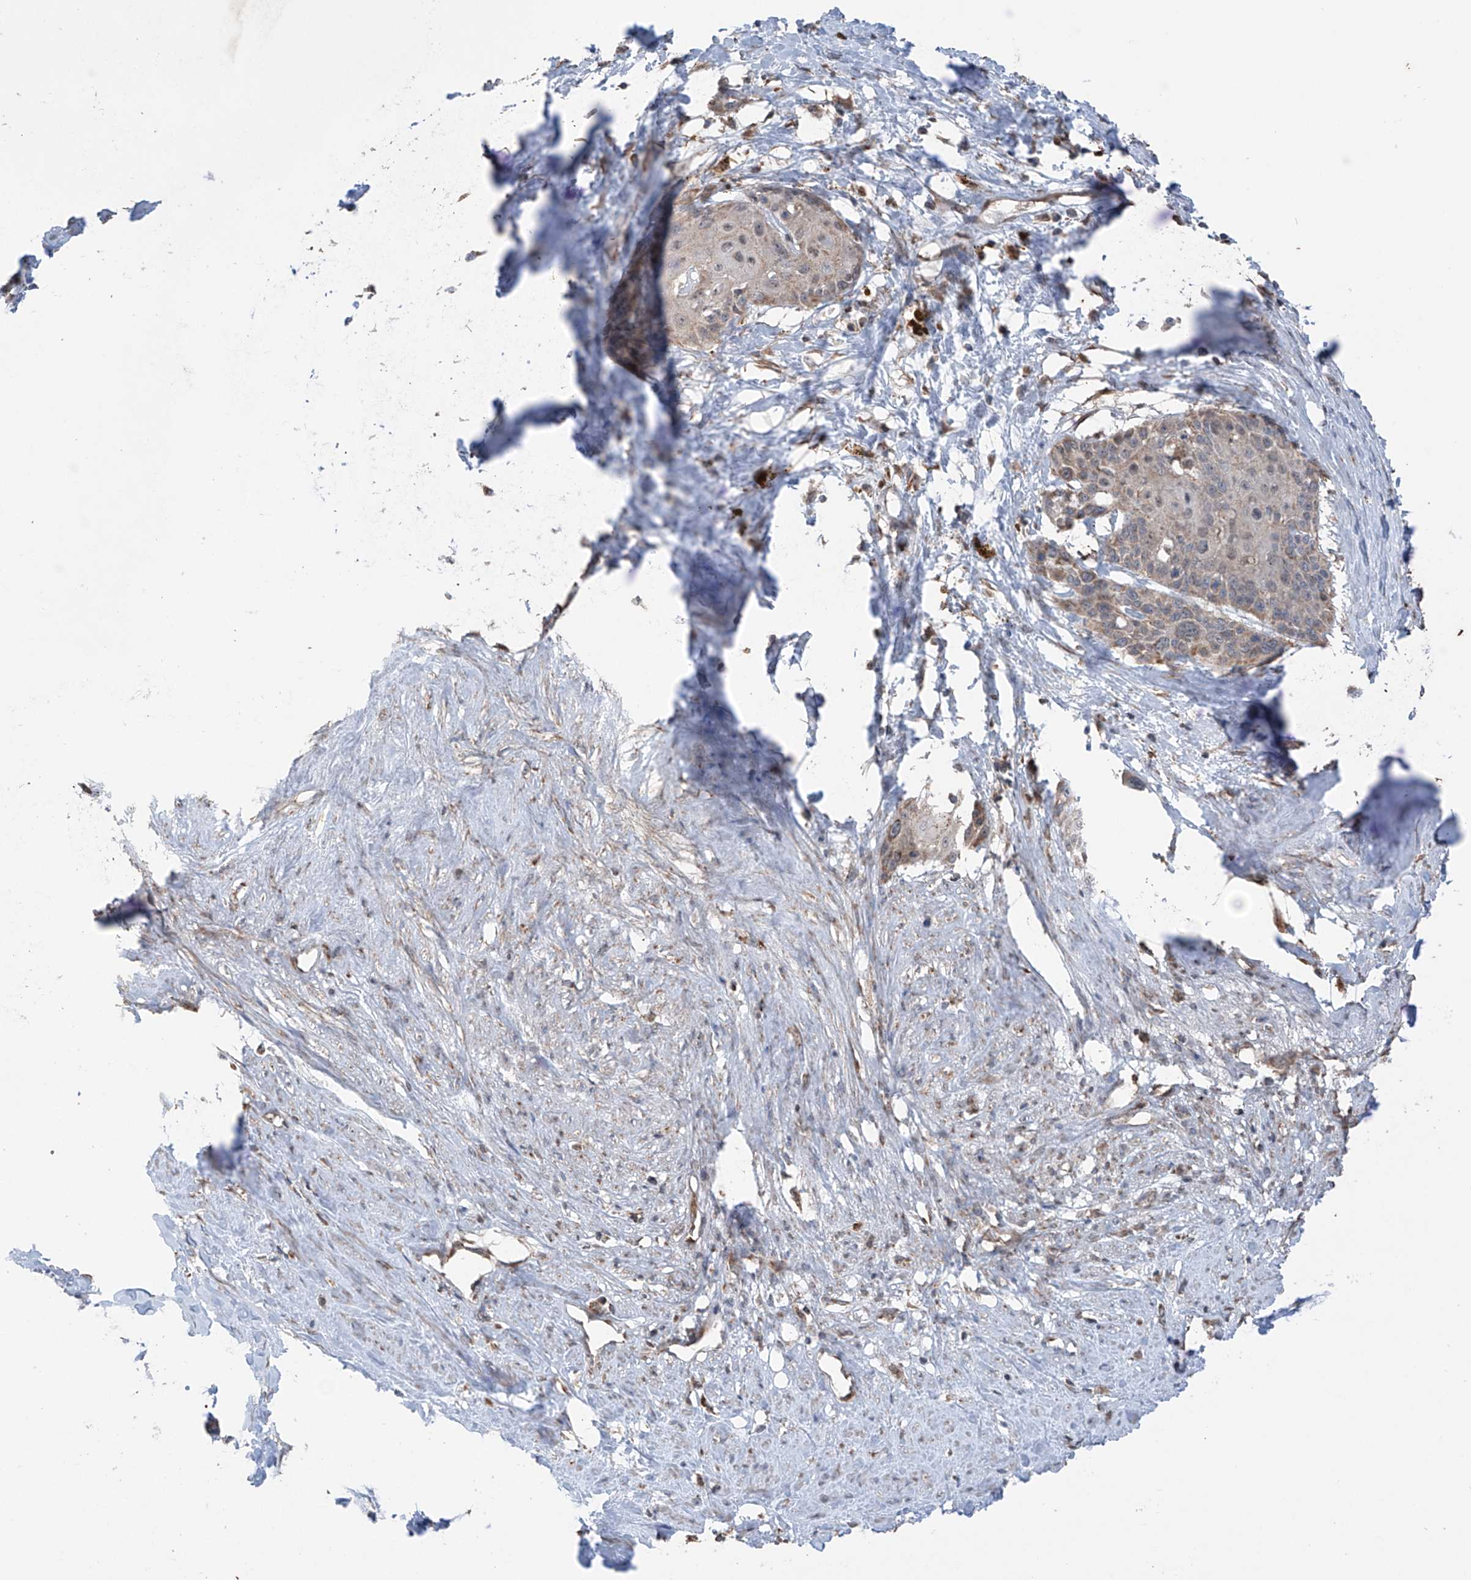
{"staining": {"intensity": "negative", "quantity": "none", "location": "none"}, "tissue": "cervical cancer", "cell_type": "Tumor cells", "image_type": "cancer", "snomed": [{"axis": "morphology", "description": "Squamous cell carcinoma, NOS"}, {"axis": "topography", "description": "Cervix"}], "caption": "Tumor cells show no significant positivity in cervical cancer.", "gene": "SAMD3", "patient": {"sex": "female", "age": 57}}